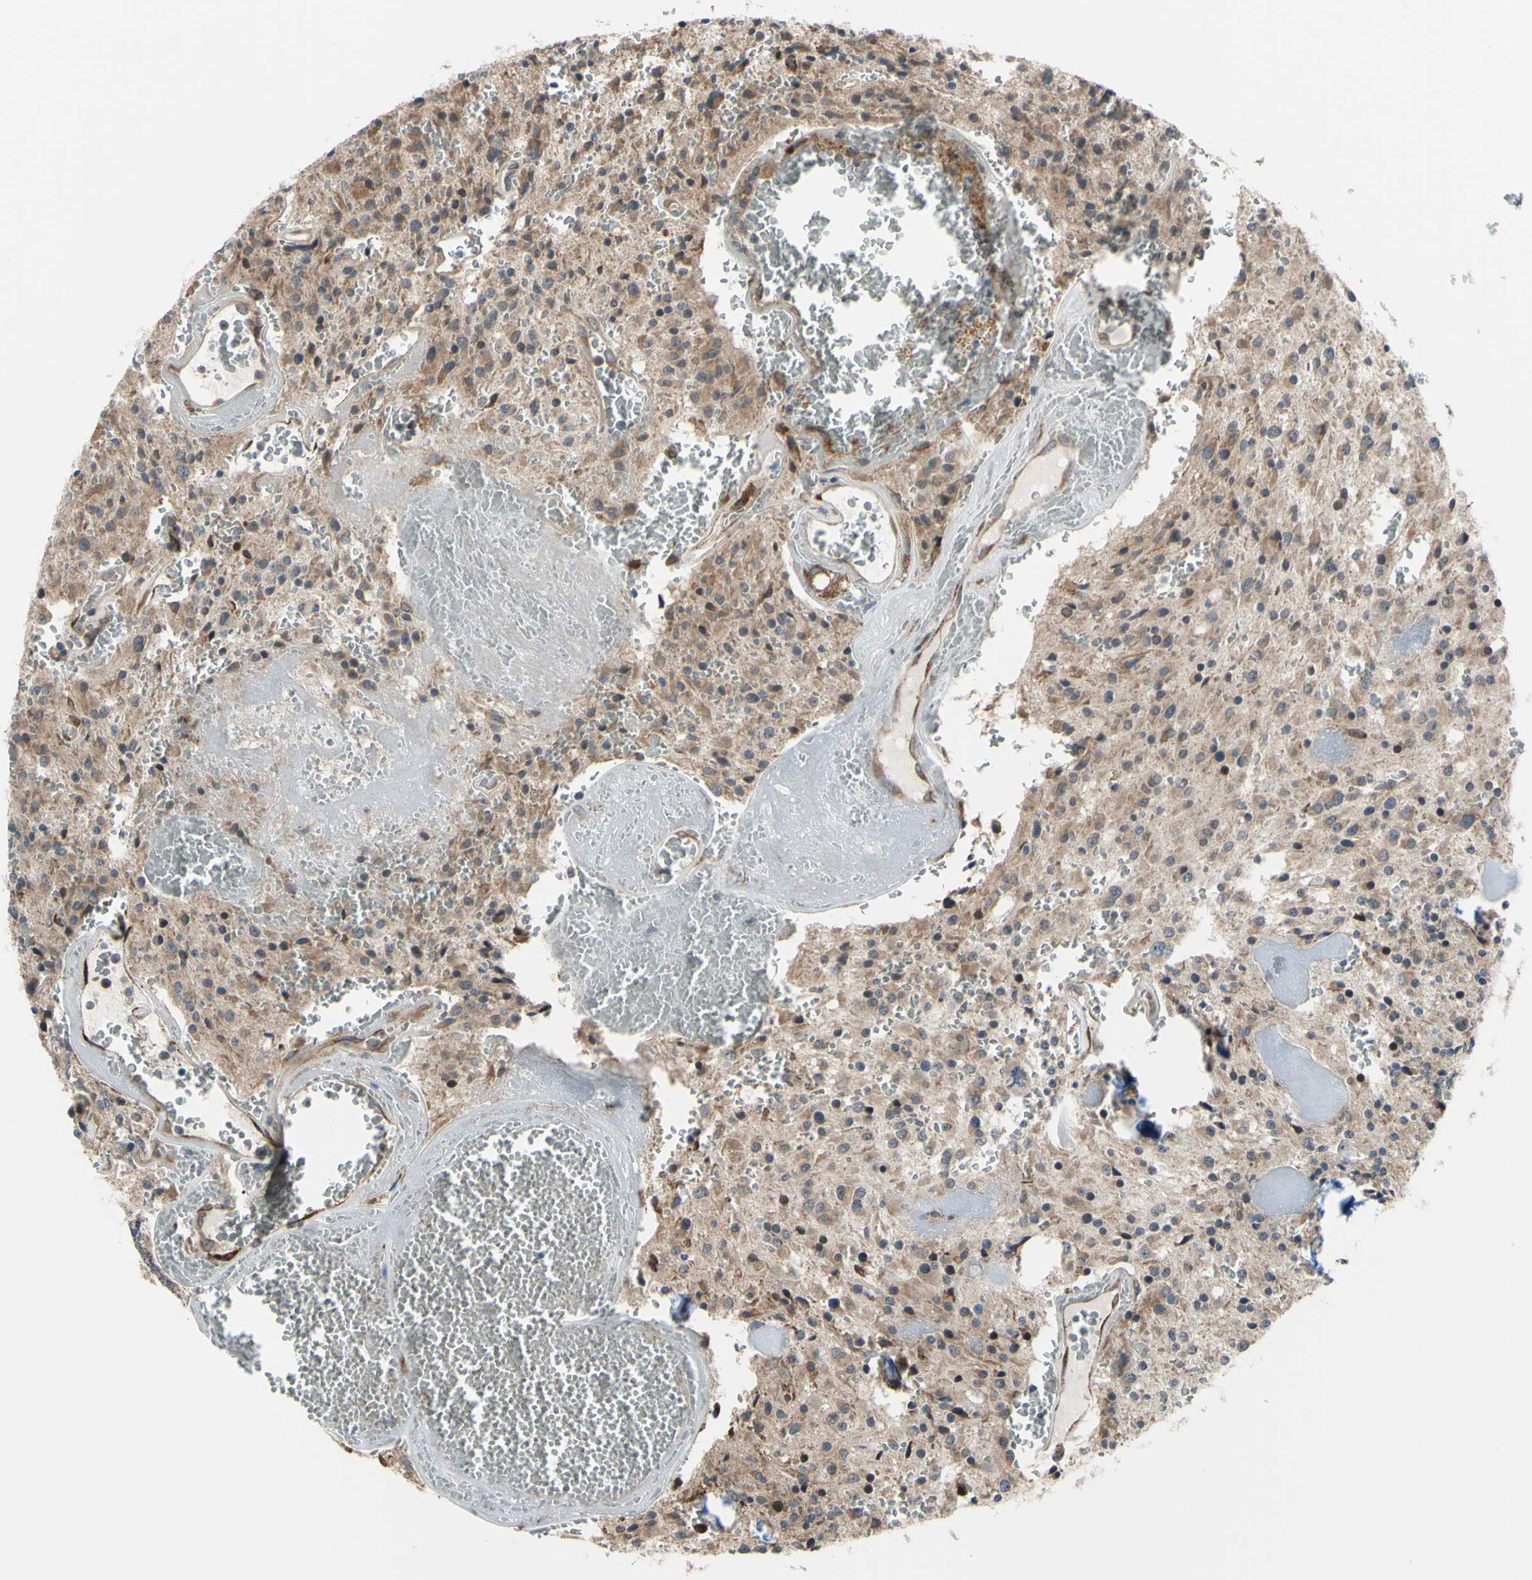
{"staining": {"intensity": "moderate", "quantity": ">75%", "location": "cytoplasmic/membranous"}, "tissue": "glioma", "cell_type": "Tumor cells", "image_type": "cancer", "snomed": [{"axis": "morphology", "description": "Glioma, malignant, Low grade"}, {"axis": "topography", "description": "Brain"}], "caption": "Malignant glioma (low-grade) tissue shows moderate cytoplasmic/membranous positivity in approximately >75% of tumor cells", "gene": "BMF", "patient": {"sex": "male", "age": 58}}